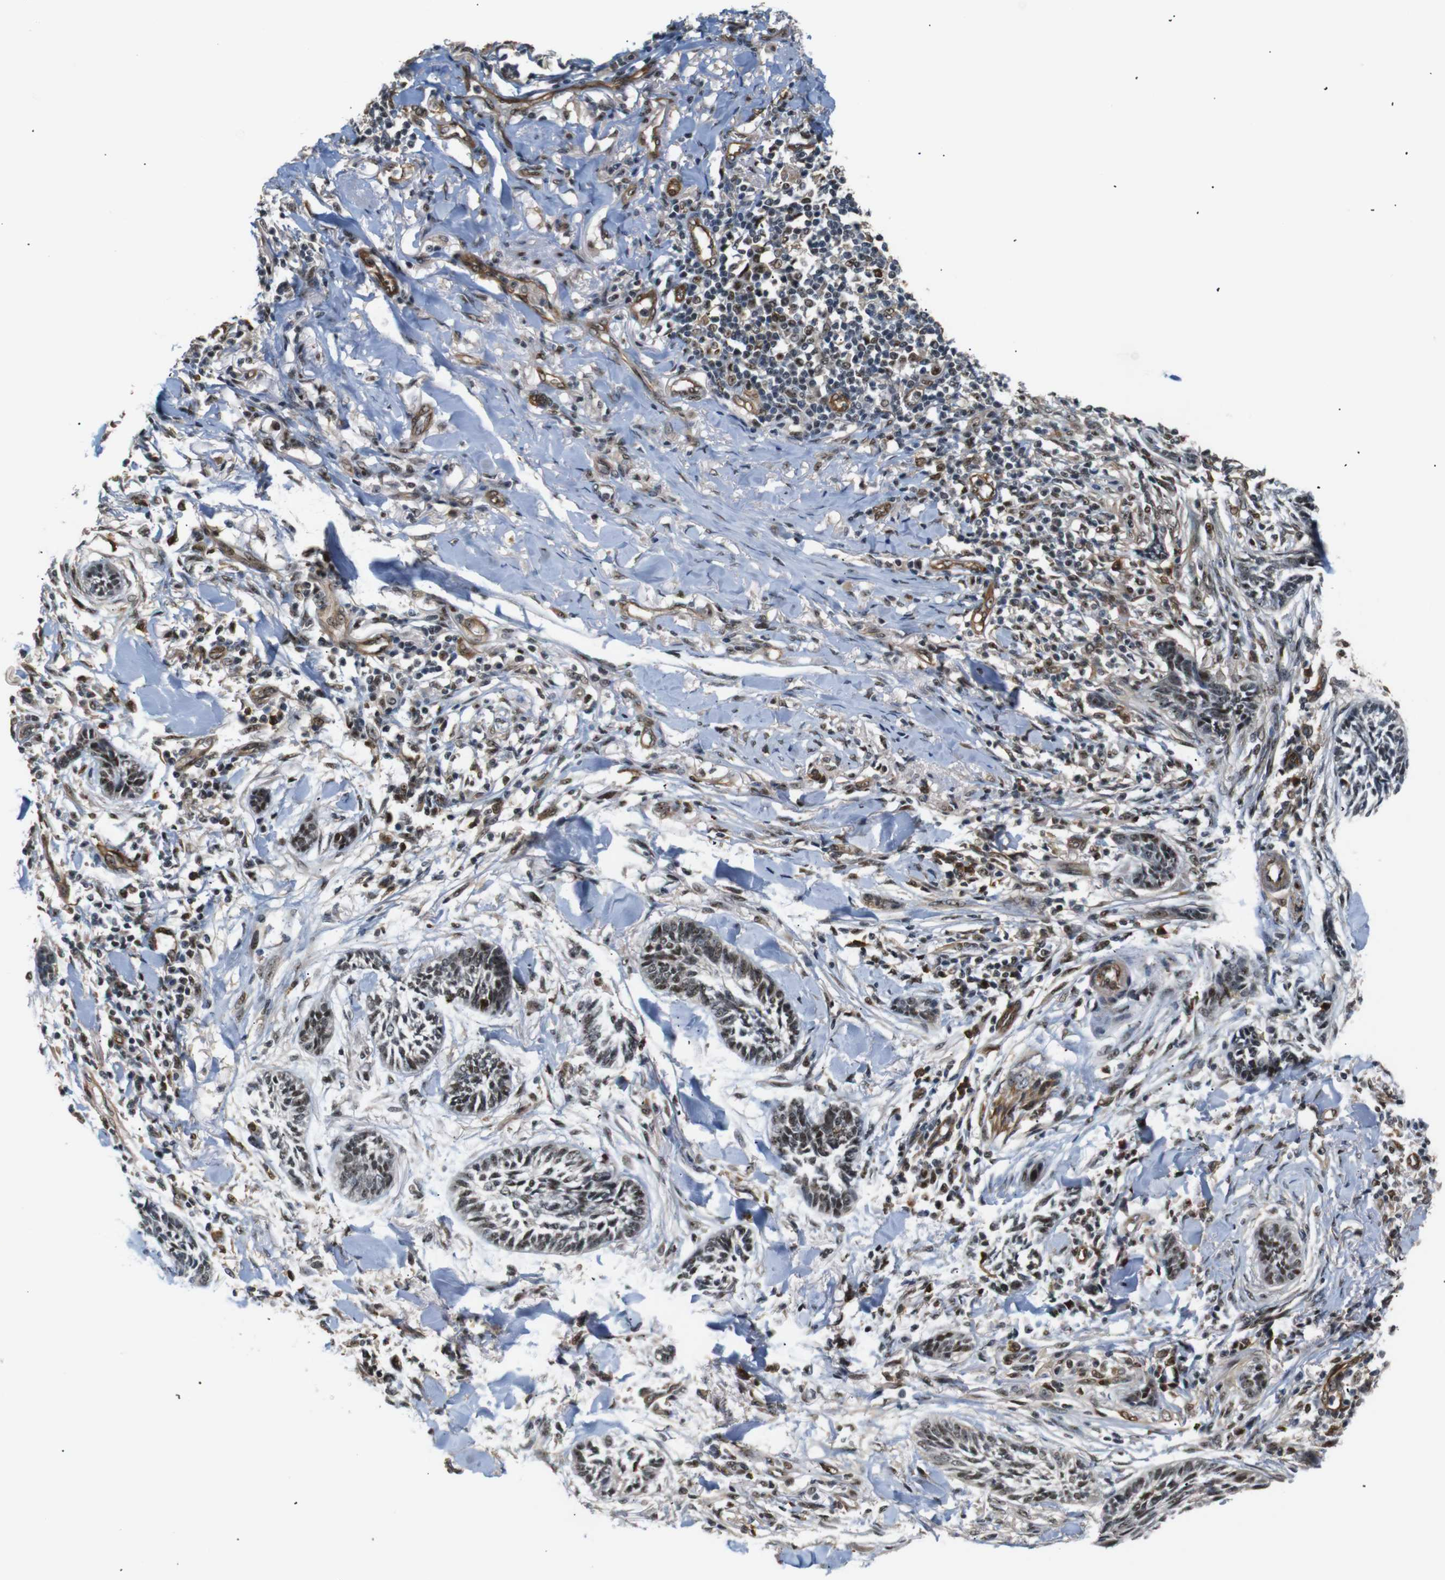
{"staining": {"intensity": "moderate", "quantity": "25%-75%", "location": "nuclear"}, "tissue": "skin cancer", "cell_type": "Tumor cells", "image_type": "cancer", "snomed": [{"axis": "morphology", "description": "Papilloma, NOS"}, {"axis": "morphology", "description": "Basal cell carcinoma"}, {"axis": "topography", "description": "Skin"}], "caption": "This image reveals immunohistochemistry (IHC) staining of human basal cell carcinoma (skin), with medium moderate nuclear positivity in approximately 25%-75% of tumor cells.", "gene": "PARN", "patient": {"sex": "male", "age": 87}}